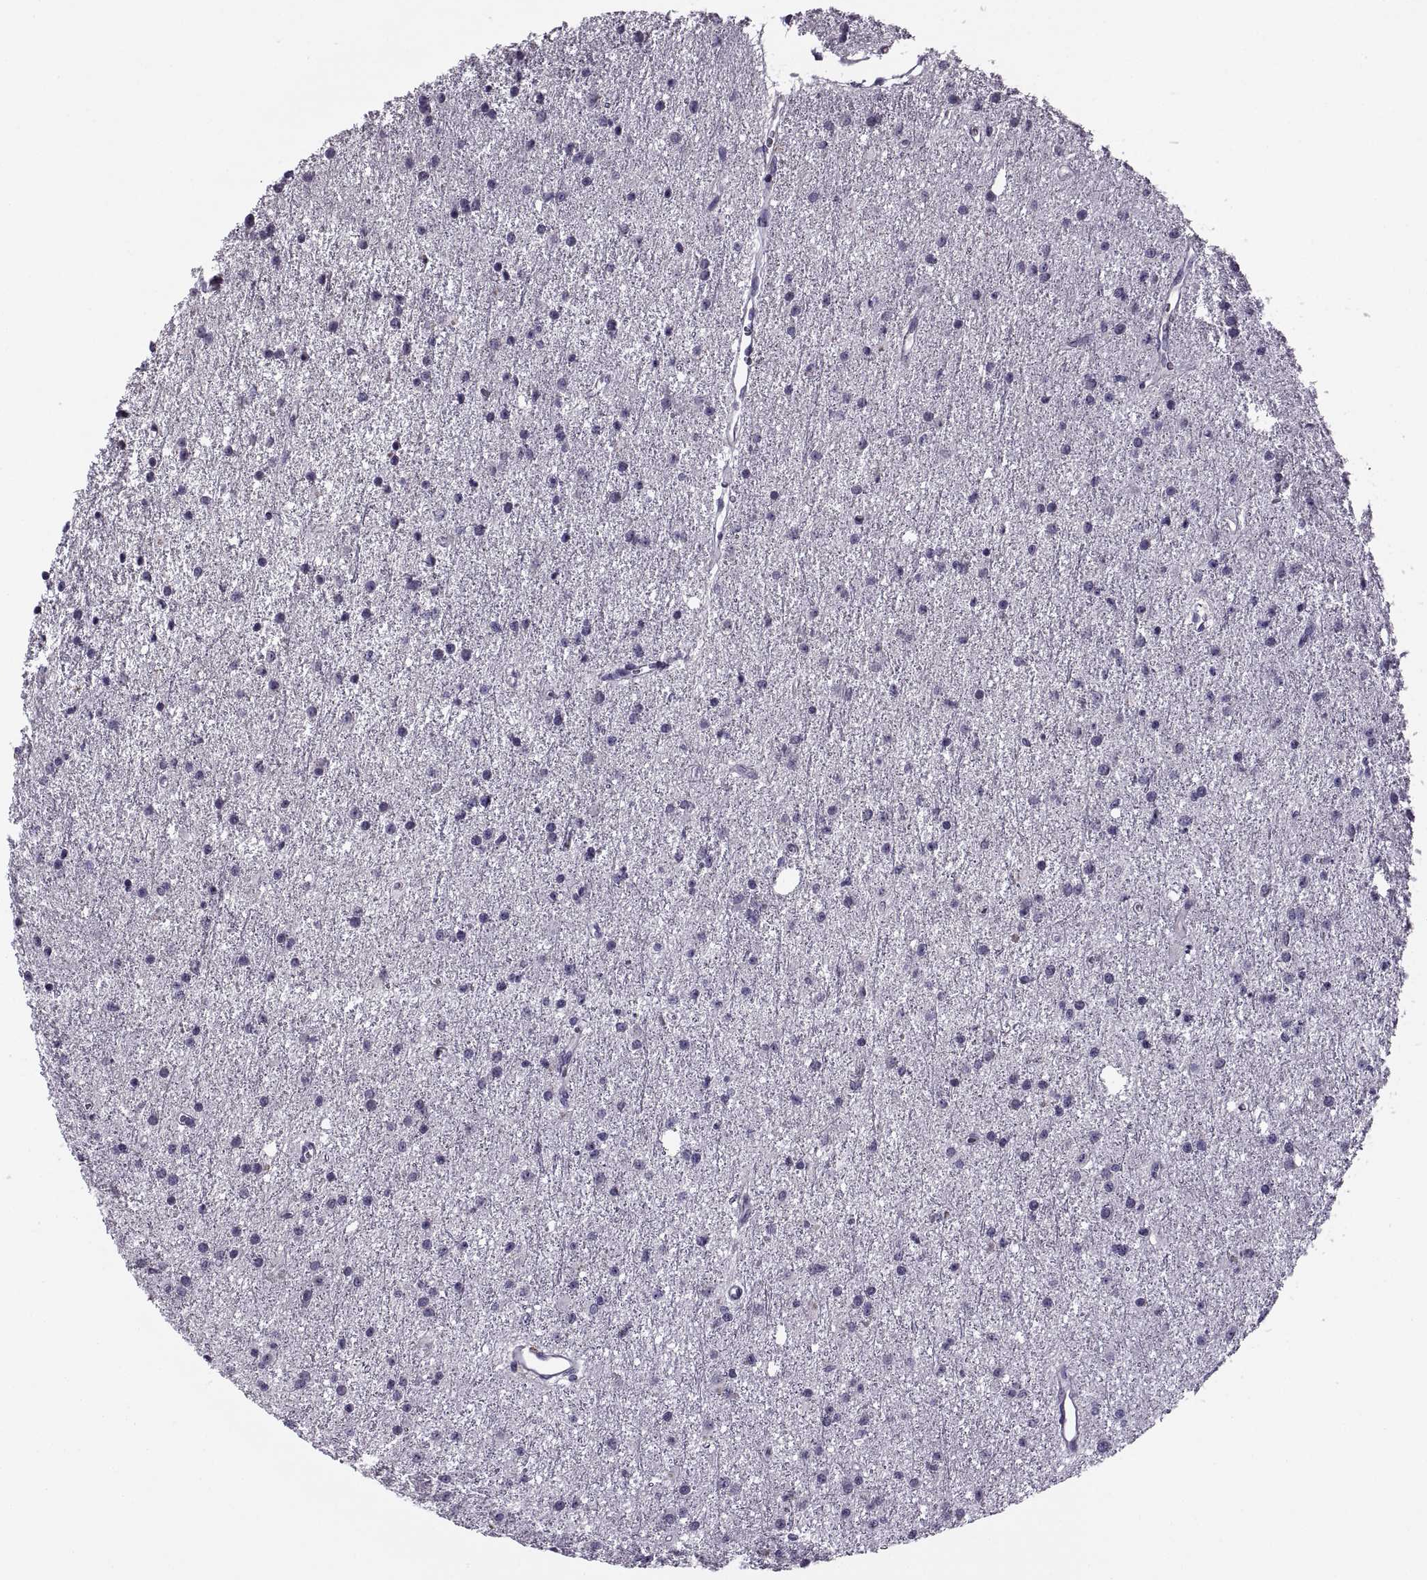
{"staining": {"intensity": "negative", "quantity": "none", "location": "none"}, "tissue": "glioma", "cell_type": "Tumor cells", "image_type": "cancer", "snomed": [{"axis": "morphology", "description": "Glioma, malignant, Low grade"}, {"axis": "topography", "description": "Brain"}], "caption": "This is an immunohistochemistry image of glioma. There is no positivity in tumor cells.", "gene": "MAGEB1", "patient": {"sex": "male", "age": 27}}